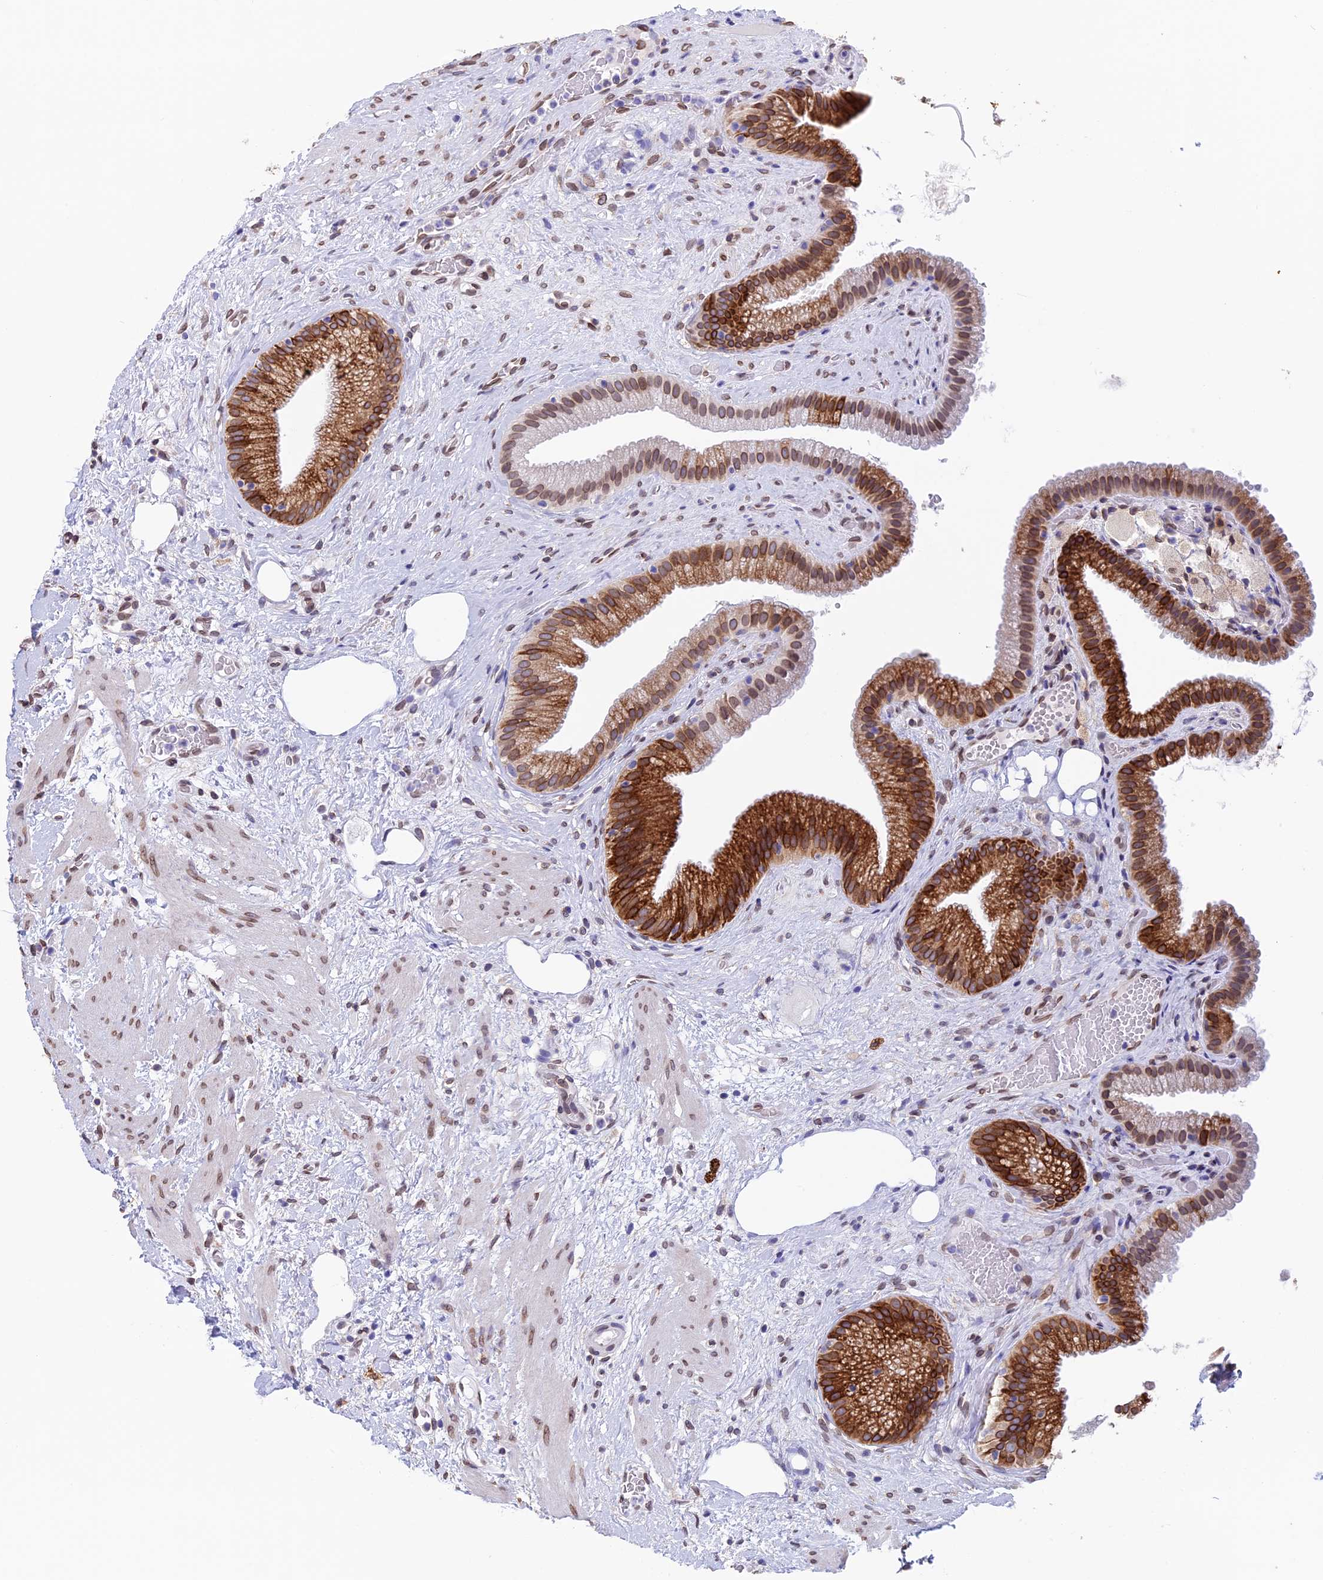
{"staining": {"intensity": "moderate", "quantity": ">75%", "location": "cytoplasmic/membranous,nuclear"}, "tissue": "gallbladder", "cell_type": "Glandular cells", "image_type": "normal", "snomed": [{"axis": "morphology", "description": "Normal tissue, NOS"}, {"axis": "morphology", "description": "Inflammation, NOS"}, {"axis": "topography", "description": "Gallbladder"}], "caption": "Immunohistochemical staining of unremarkable human gallbladder shows medium levels of moderate cytoplasmic/membranous,nuclear positivity in about >75% of glandular cells.", "gene": "TMPRSS7", "patient": {"sex": "male", "age": 51}}